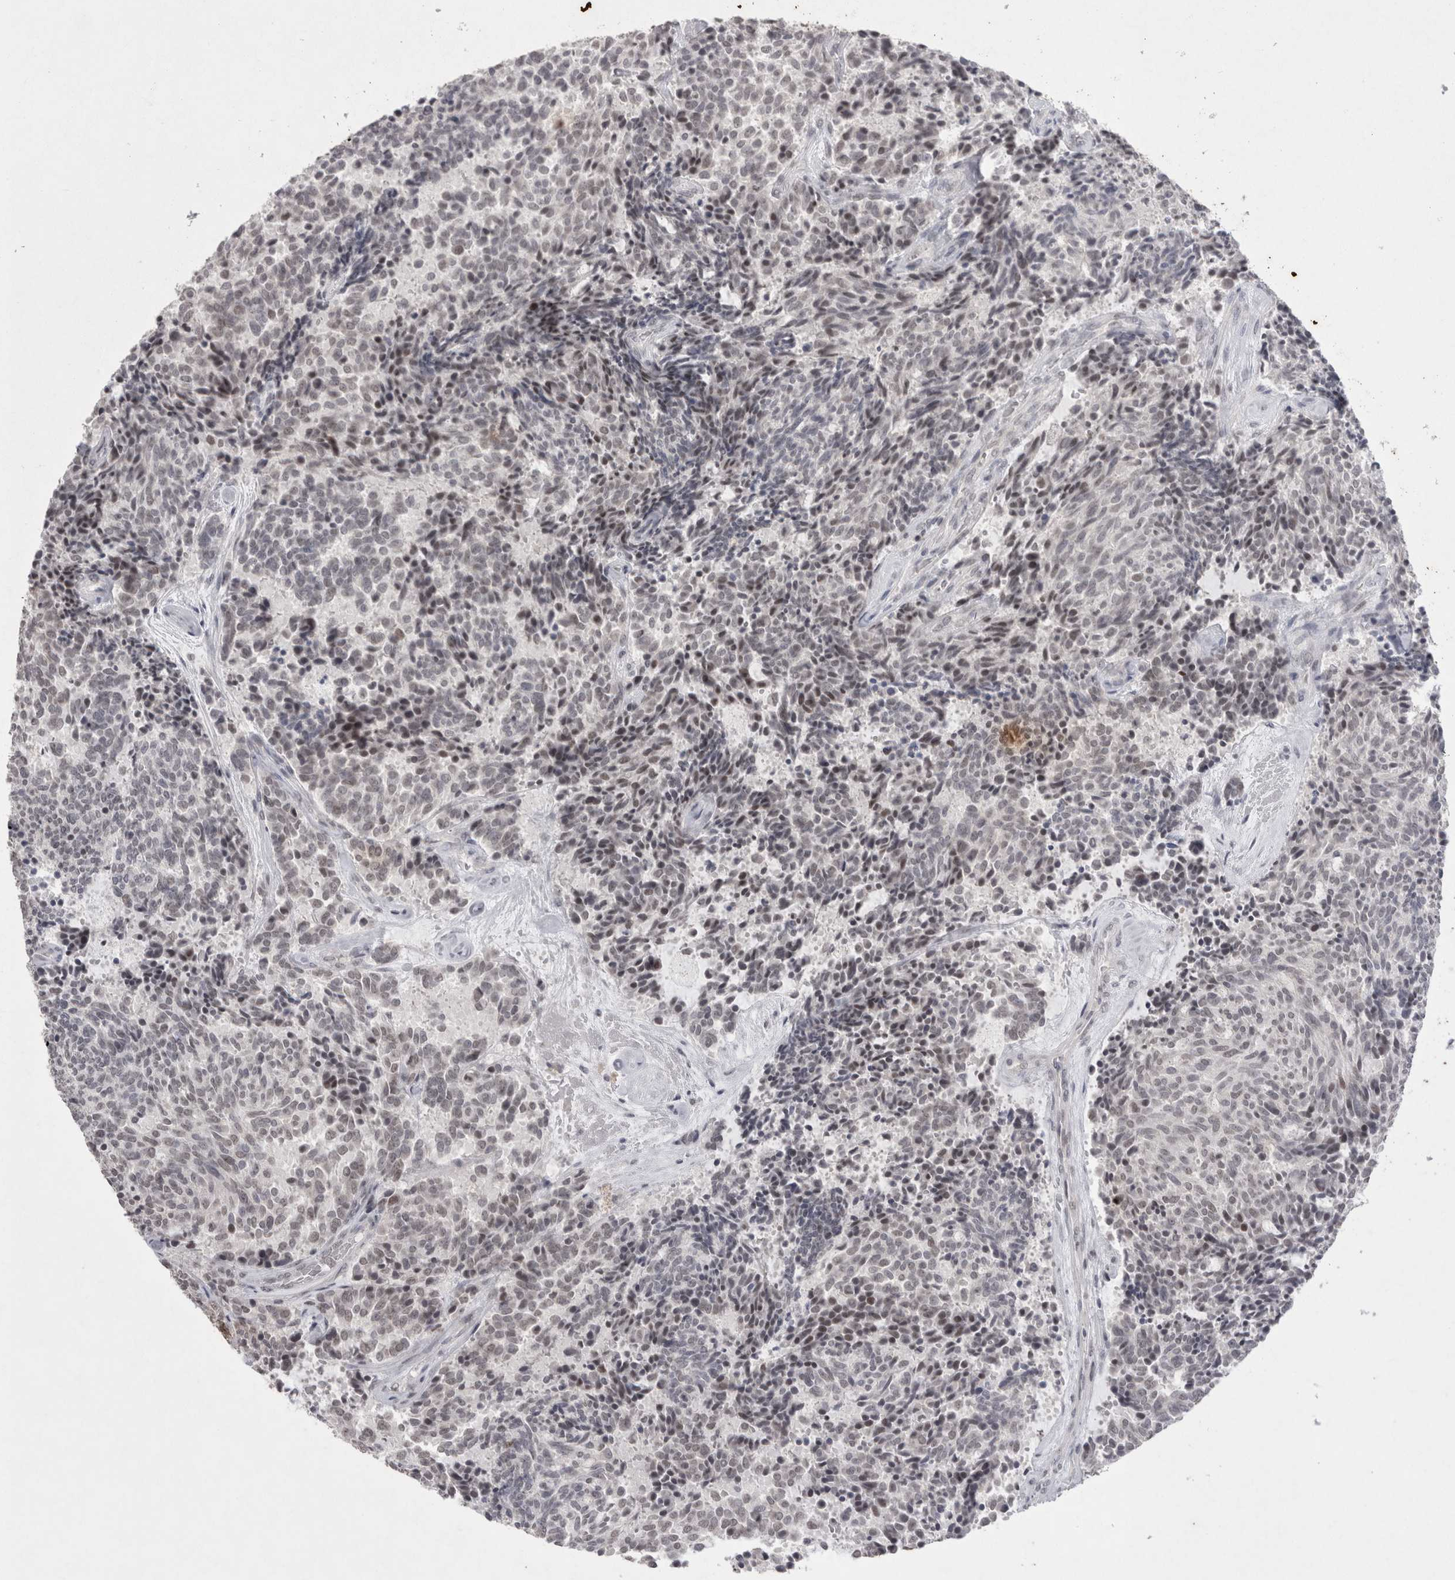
{"staining": {"intensity": "negative", "quantity": "none", "location": "none"}, "tissue": "carcinoid", "cell_type": "Tumor cells", "image_type": "cancer", "snomed": [{"axis": "morphology", "description": "Carcinoid, malignant, NOS"}, {"axis": "topography", "description": "Pancreas"}], "caption": "Tumor cells show no significant positivity in carcinoid.", "gene": "DDX4", "patient": {"sex": "female", "age": 54}}